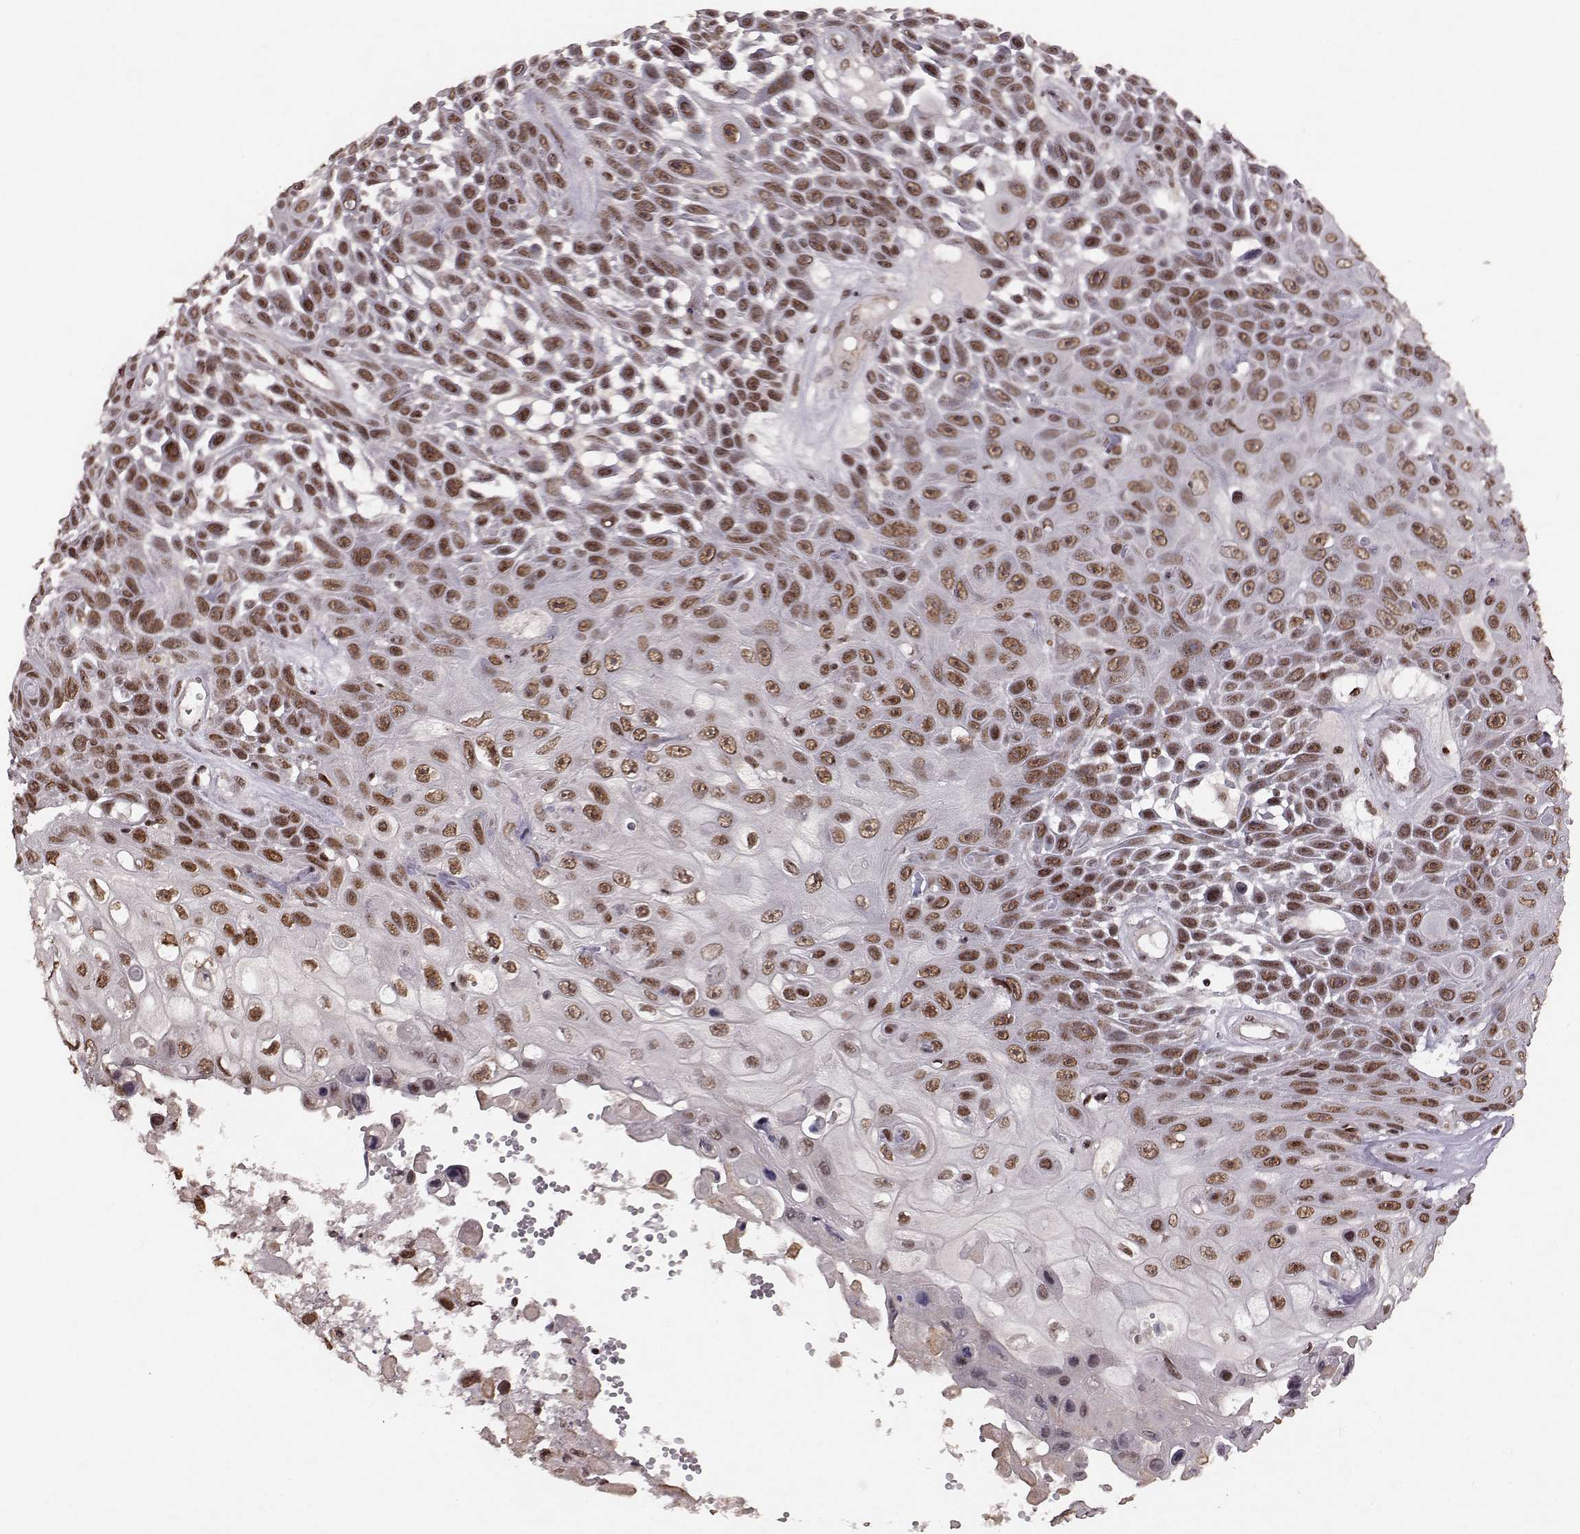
{"staining": {"intensity": "moderate", "quantity": ">75%", "location": "nuclear"}, "tissue": "skin cancer", "cell_type": "Tumor cells", "image_type": "cancer", "snomed": [{"axis": "morphology", "description": "Squamous cell carcinoma, NOS"}, {"axis": "topography", "description": "Skin"}], "caption": "High-power microscopy captured an immunohistochemistry photomicrograph of skin cancer (squamous cell carcinoma), revealing moderate nuclear staining in approximately >75% of tumor cells.", "gene": "RRAGD", "patient": {"sex": "male", "age": 82}}